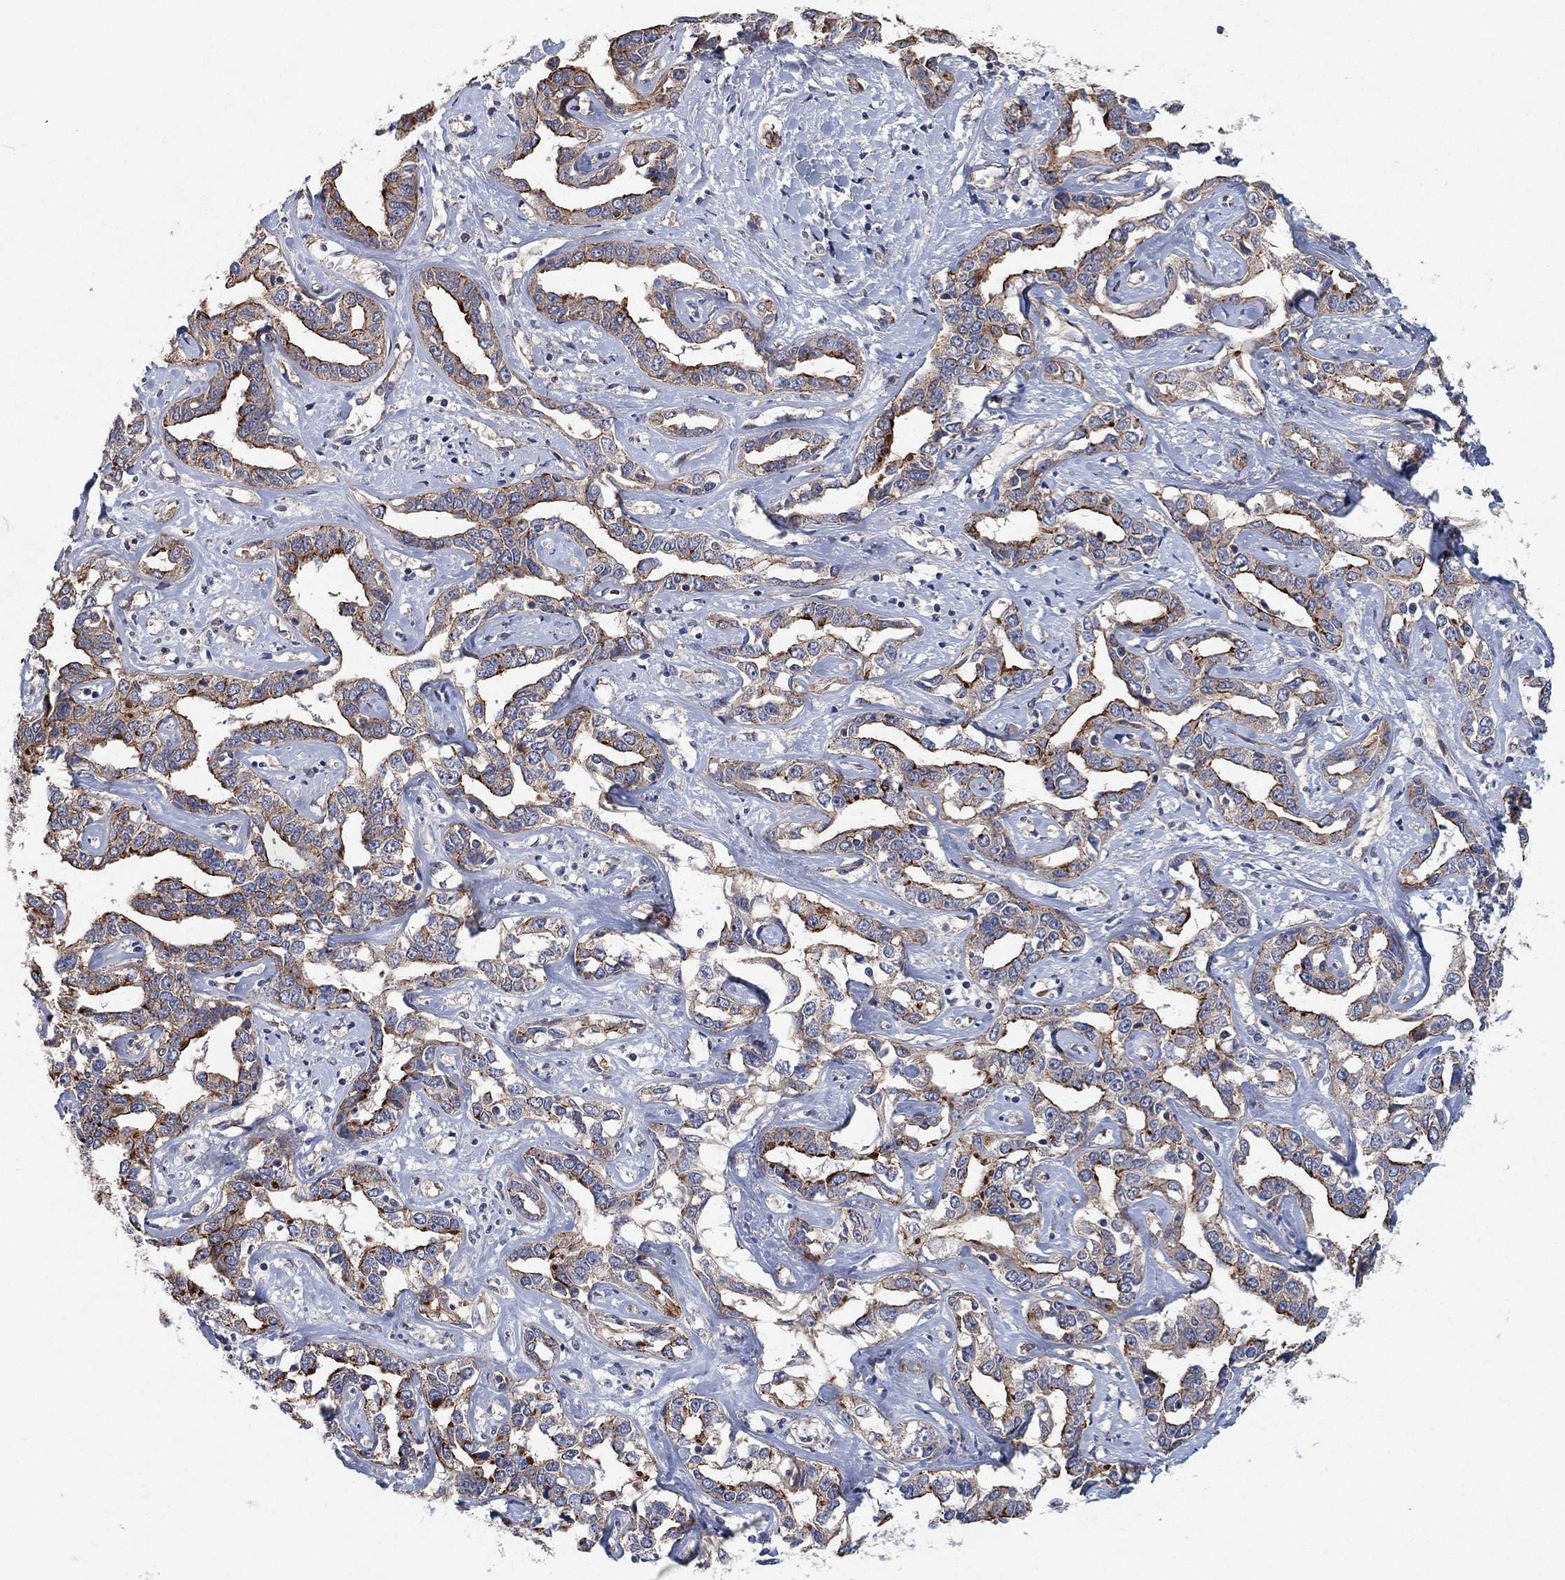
{"staining": {"intensity": "moderate", "quantity": "25%-75%", "location": "cytoplasmic/membranous"}, "tissue": "liver cancer", "cell_type": "Tumor cells", "image_type": "cancer", "snomed": [{"axis": "morphology", "description": "Cholangiocarcinoma"}, {"axis": "topography", "description": "Liver"}], "caption": "A high-resolution histopathology image shows immunohistochemistry staining of cholangiocarcinoma (liver), which exhibits moderate cytoplasmic/membranous expression in approximately 25%-75% of tumor cells. Immunohistochemistry stains the protein in brown and the nuclei are stained blue.", "gene": "MCUR1", "patient": {"sex": "male", "age": 59}}